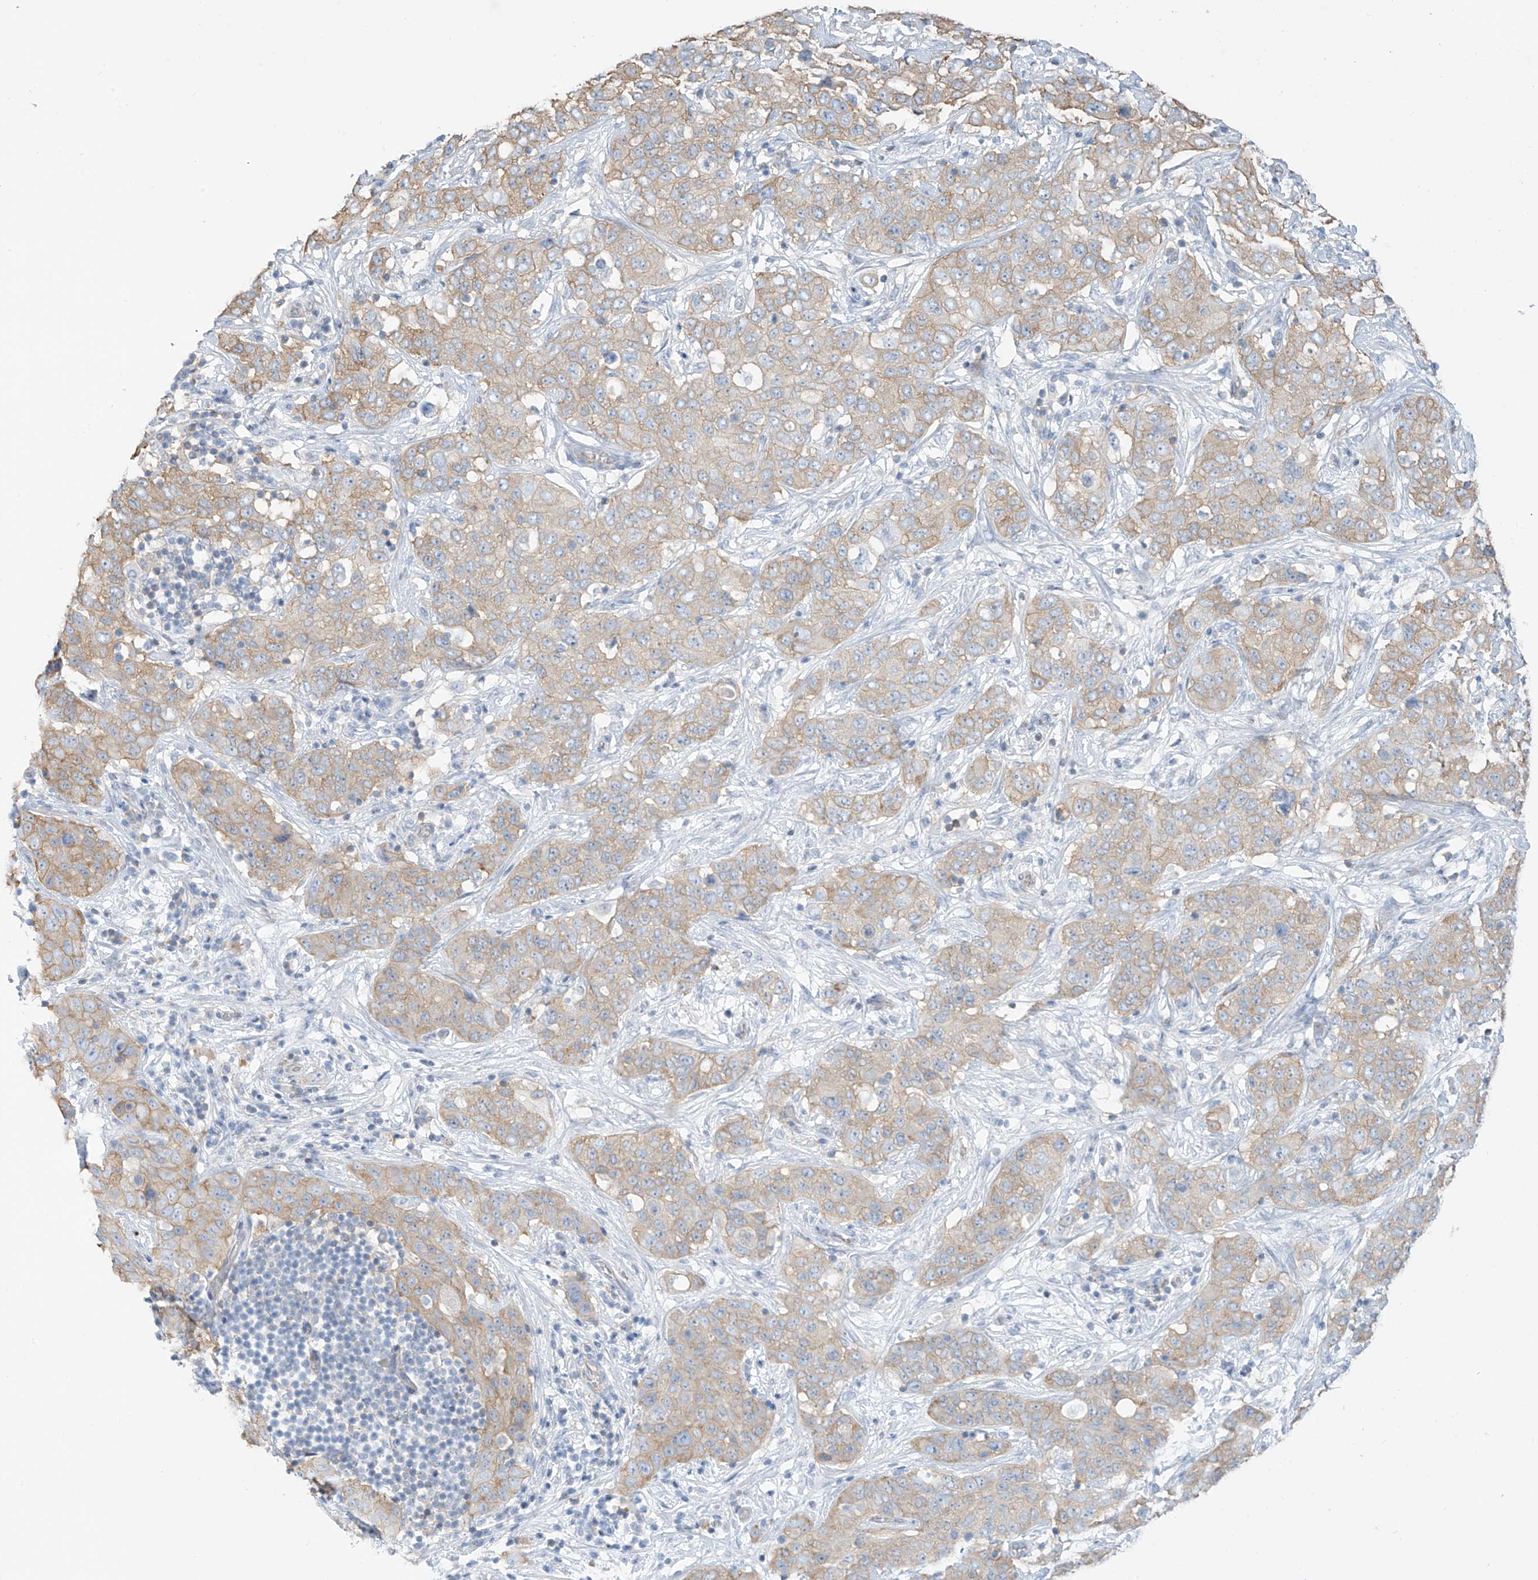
{"staining": {"intensity": "weak", "quantity": ">75%", "location": "cytoplasmic/membranous"}, "tissue": "stomach cancer", "cell_type": "Tumor cells", "image_type": "cancer", "snomed": [{"axis": "morphology", "description": "Normal tissue, NOS"}, {"axis": "morphology", "description": "Adenocarcinoma, NOS"}, {"axis": "topography", "description": "Lymph node"}, {"axis": "topography", "description": "Stomach"}], "caption": "Protein analysis of stomach adenocarcinoma tissue demonstrates weak cytoplasmic/membranous expression in approximately >75% of tumor cells.", "gene": "ZNF846", "patient": {"sex": "male", "age": 48}}